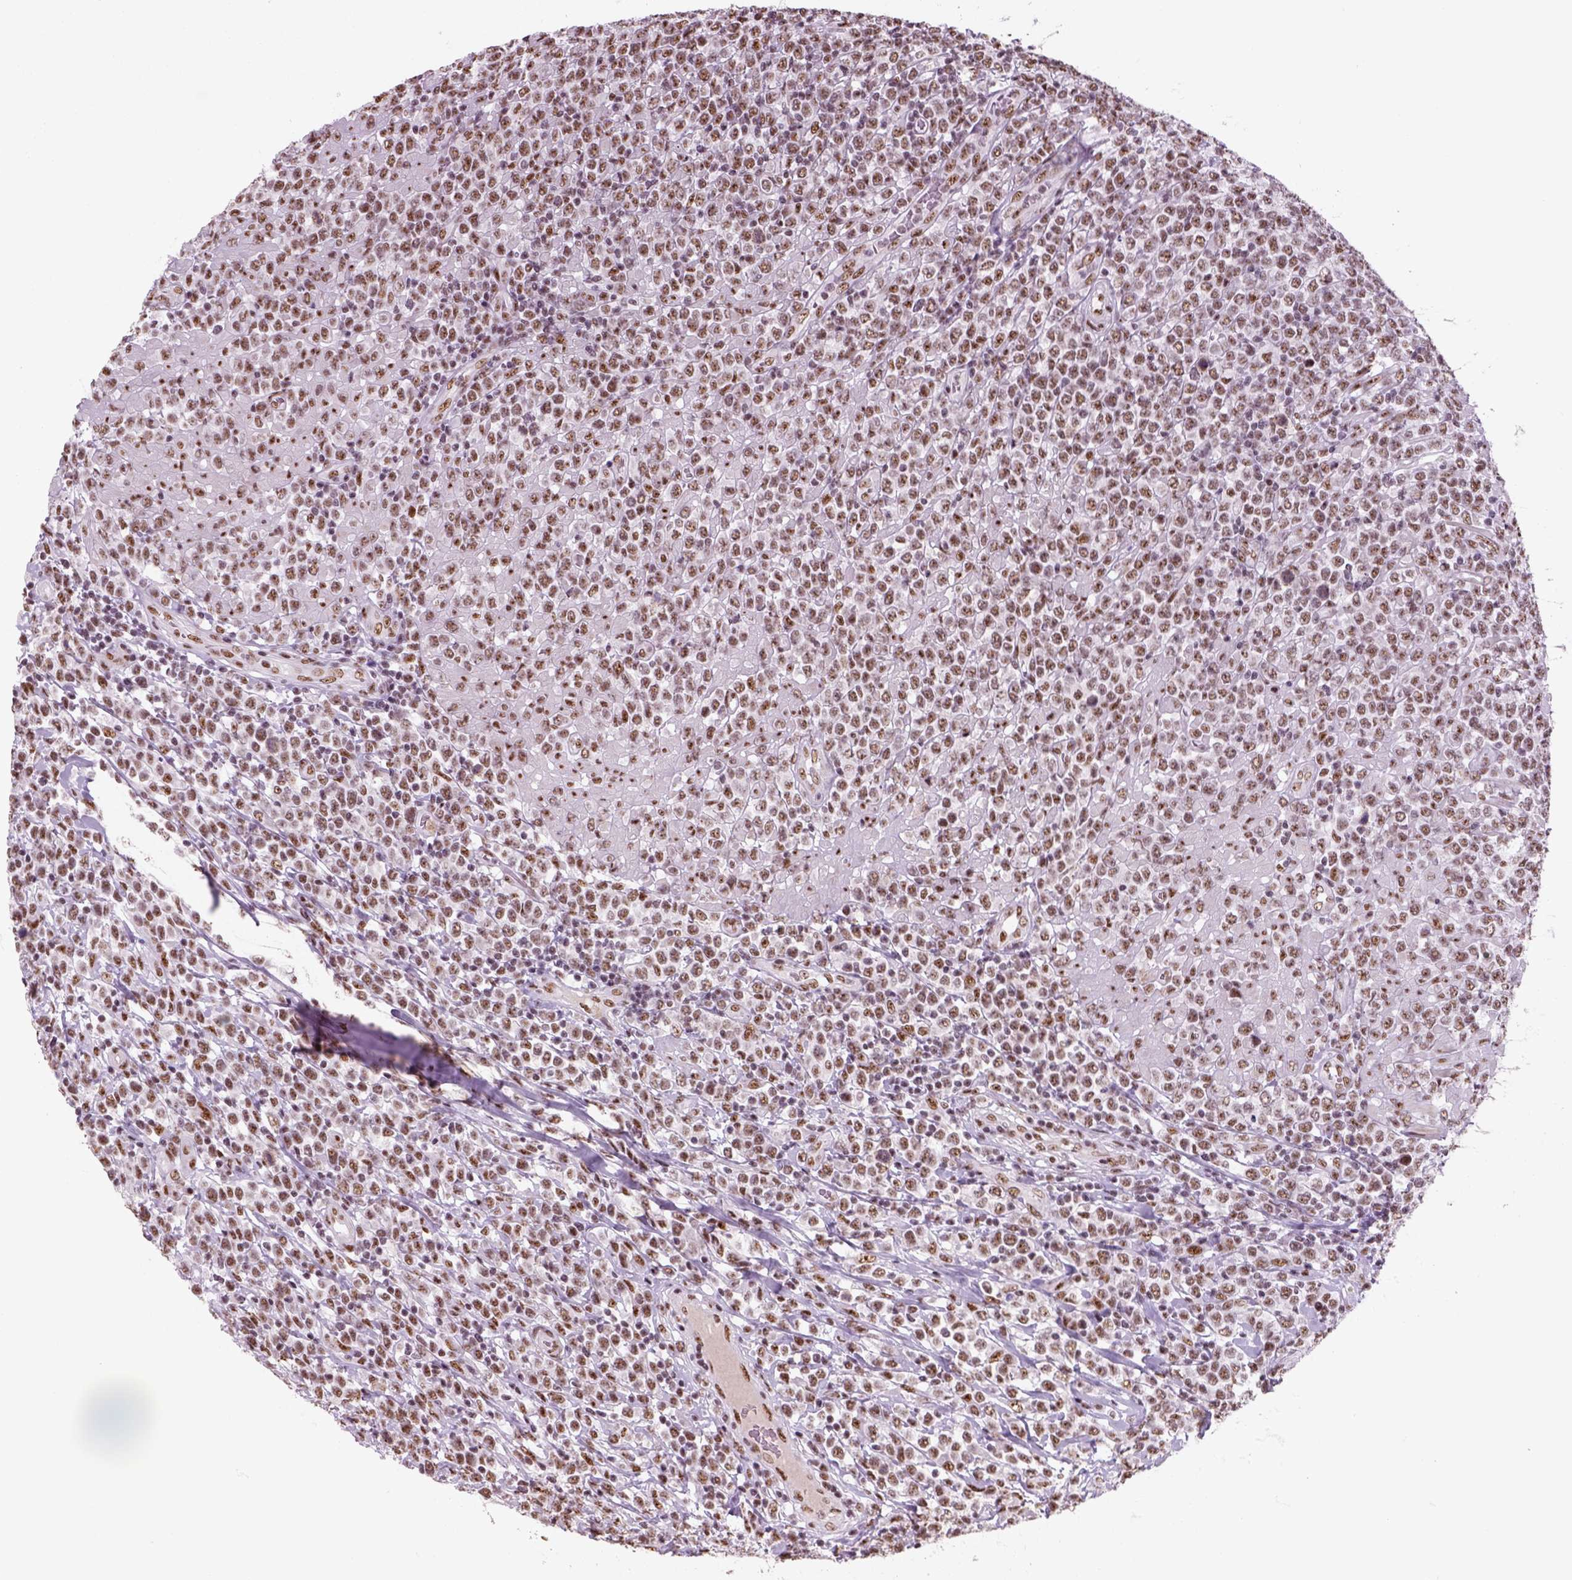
{"staining": {"intensity": "moderate", "quantity": ">75%", "location": "nuclear"}, "tissue": "lymphoma", "cell_type": "Tumor cells", "image_type": "cancer", "snomed": [{"axis": "morphology", "description": "Malignant lymphoma, non-Hodgkin's type, High grade"}, {"axis": "topography", "description": "Soft tissue"}], "caption": "High-magnification brightfield microscopy of lymphoma stained with DAB (3,3'-diaminobenzidine) (brown) and counterstained with hematoxylin (blue). tumor cells exhibit moderate nuclear positivity is identified in about>75% of cells. Ihc stains the protein of interest in brown and the nuclei are stained blue.", "gene": "GTF2F1", "patient": {"sex": "female", "age": 56}}